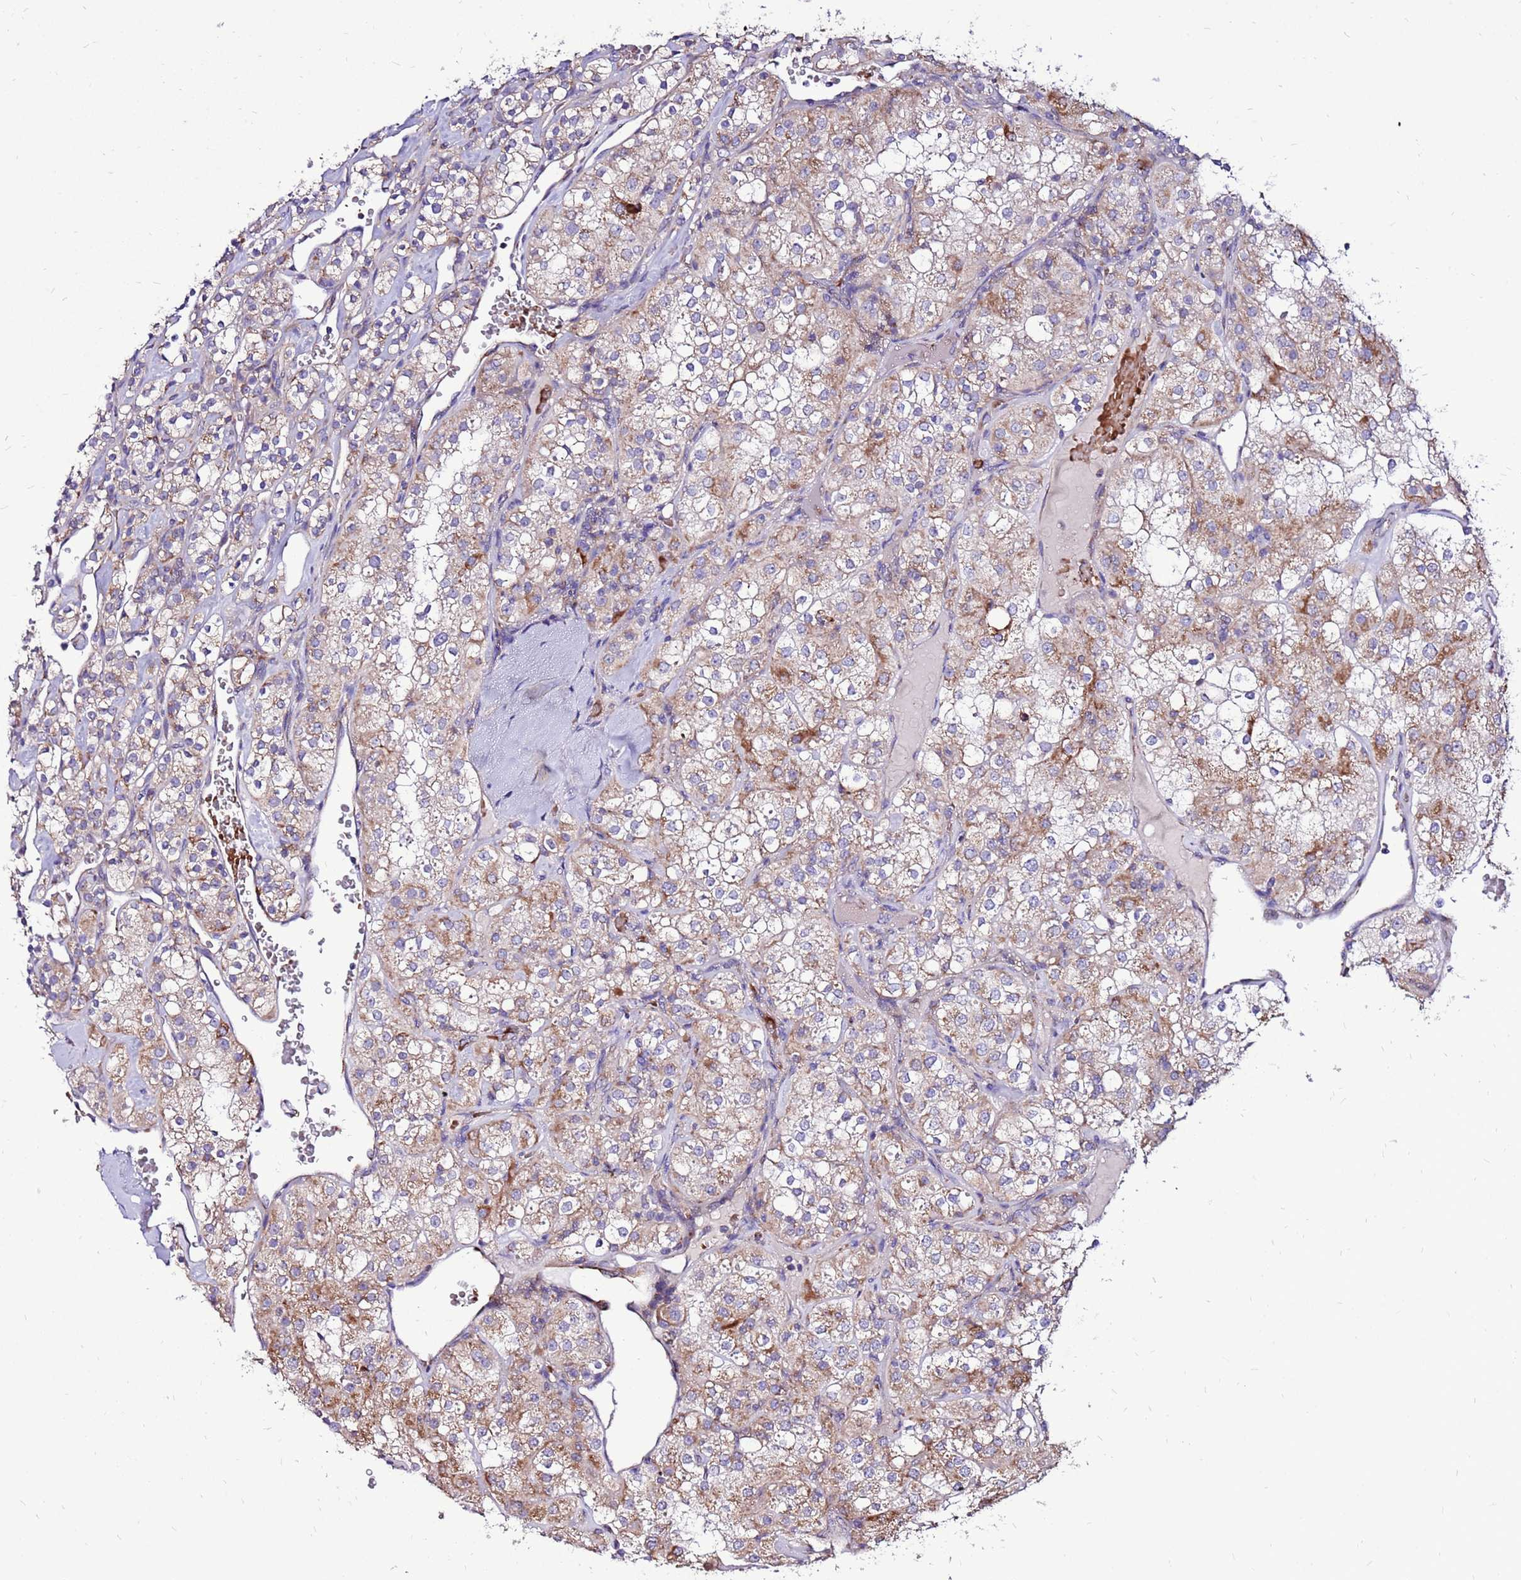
{"staining": {"intensity": "moderate", "quantity": "25%-75%", "location": "cytoplasmic/membranous"}, "tissue": "renal cancer", "cell_type": "Tumor cells", "image_type": "cancer", "snomed": [{"axis": "morphology", "description": "Adenocarcinoma, NOS"}, {"axis": "topography", "description": "Kidney"}], "caption": "Renal cancer tissue shows moderate cytoplasmic/membranous staining in approximately 25%-75% of tumor cells, visualized by immunohistochemistry.", "gene": "SPSB3", "patient": {"sex": "male", "age": 77}}